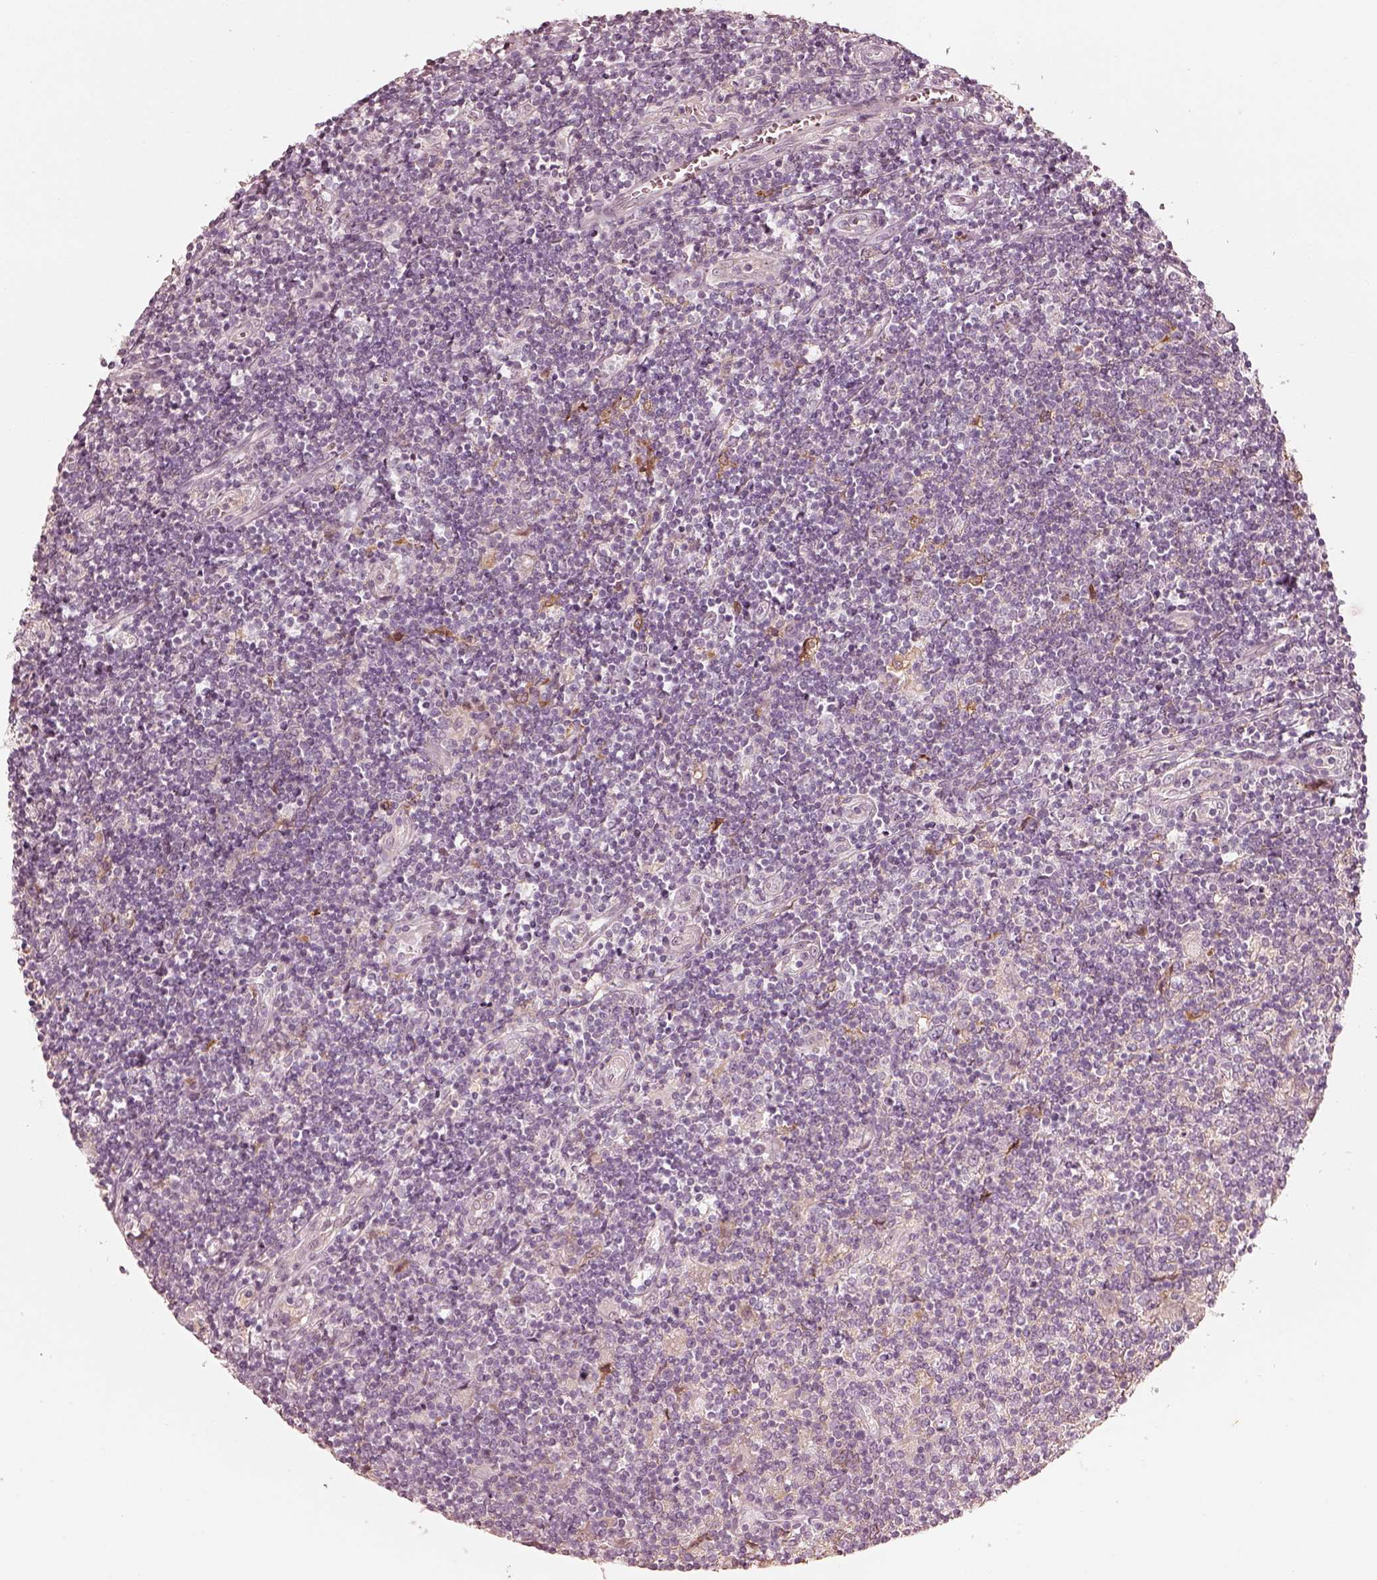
{"staining": {"intensity": "negative", "quantity": "none", "location": "none"}, "tissue": "lymphoma", "cell_type": "Tumor cells", "image_type": "cancer", "snomed": [{"axis": "morphology", "description": "Hodgkin's disease, NOS"}, {"axis": "topography", "description": "Lymph node"}], "caption": "The immunohistochemistry image has no significant expression in tumor cells of lymphoma tissue.", "gene": "WLS", "patient": {"sex": "male", "age": 40}}